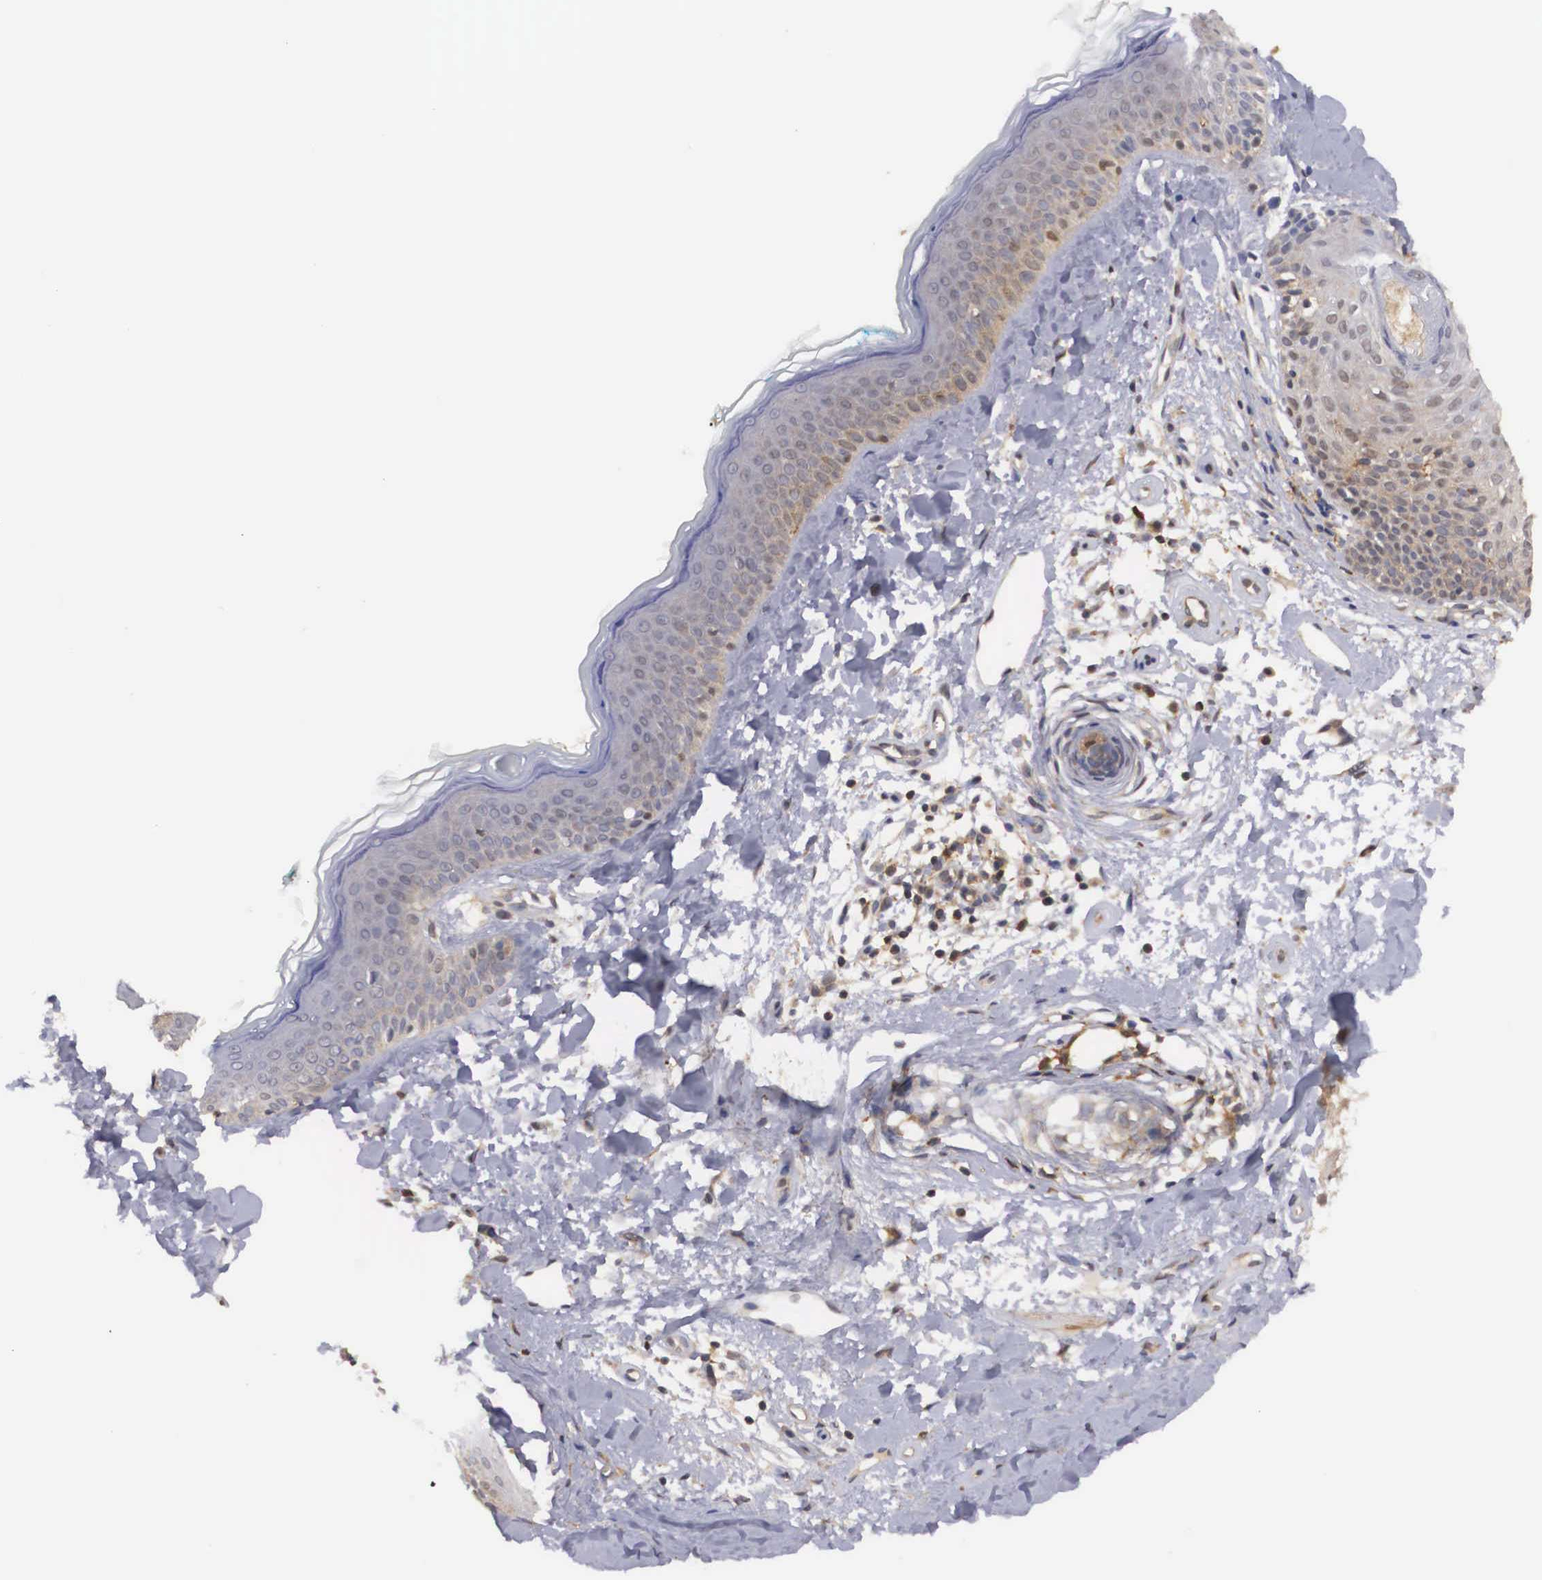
{"staining": {"intensity": "moderate", "quantity": ">75%", "location": "cytoplasmic/membranous,nuclear"}, "tissue": "skin", "cell_type": "Fibroblasts", "image_type": "normal", "snomed": [{"axis": "morphology", "description": "Normal tissue, NOS"}, {"axis": "topography", "description": "Skin"}], "caption": "High-magnification brightfield microscopy of benign skin stained with DAB (3,3'-diaminobenzidine) (brown) and counterstained with hematoxylin (blue). fibroblasts exhibit moderate cytoplasmic/membranous,nuclear positivity is identified in about>75% of cells. Using DAB (3,3'-diaminobenzidine) (brown) and hematoxylin (blue) stains, captured at high magnification using brightfield microscopy.", "gene": "ADSL", "patient": {"sex": "male", "age": 86}}